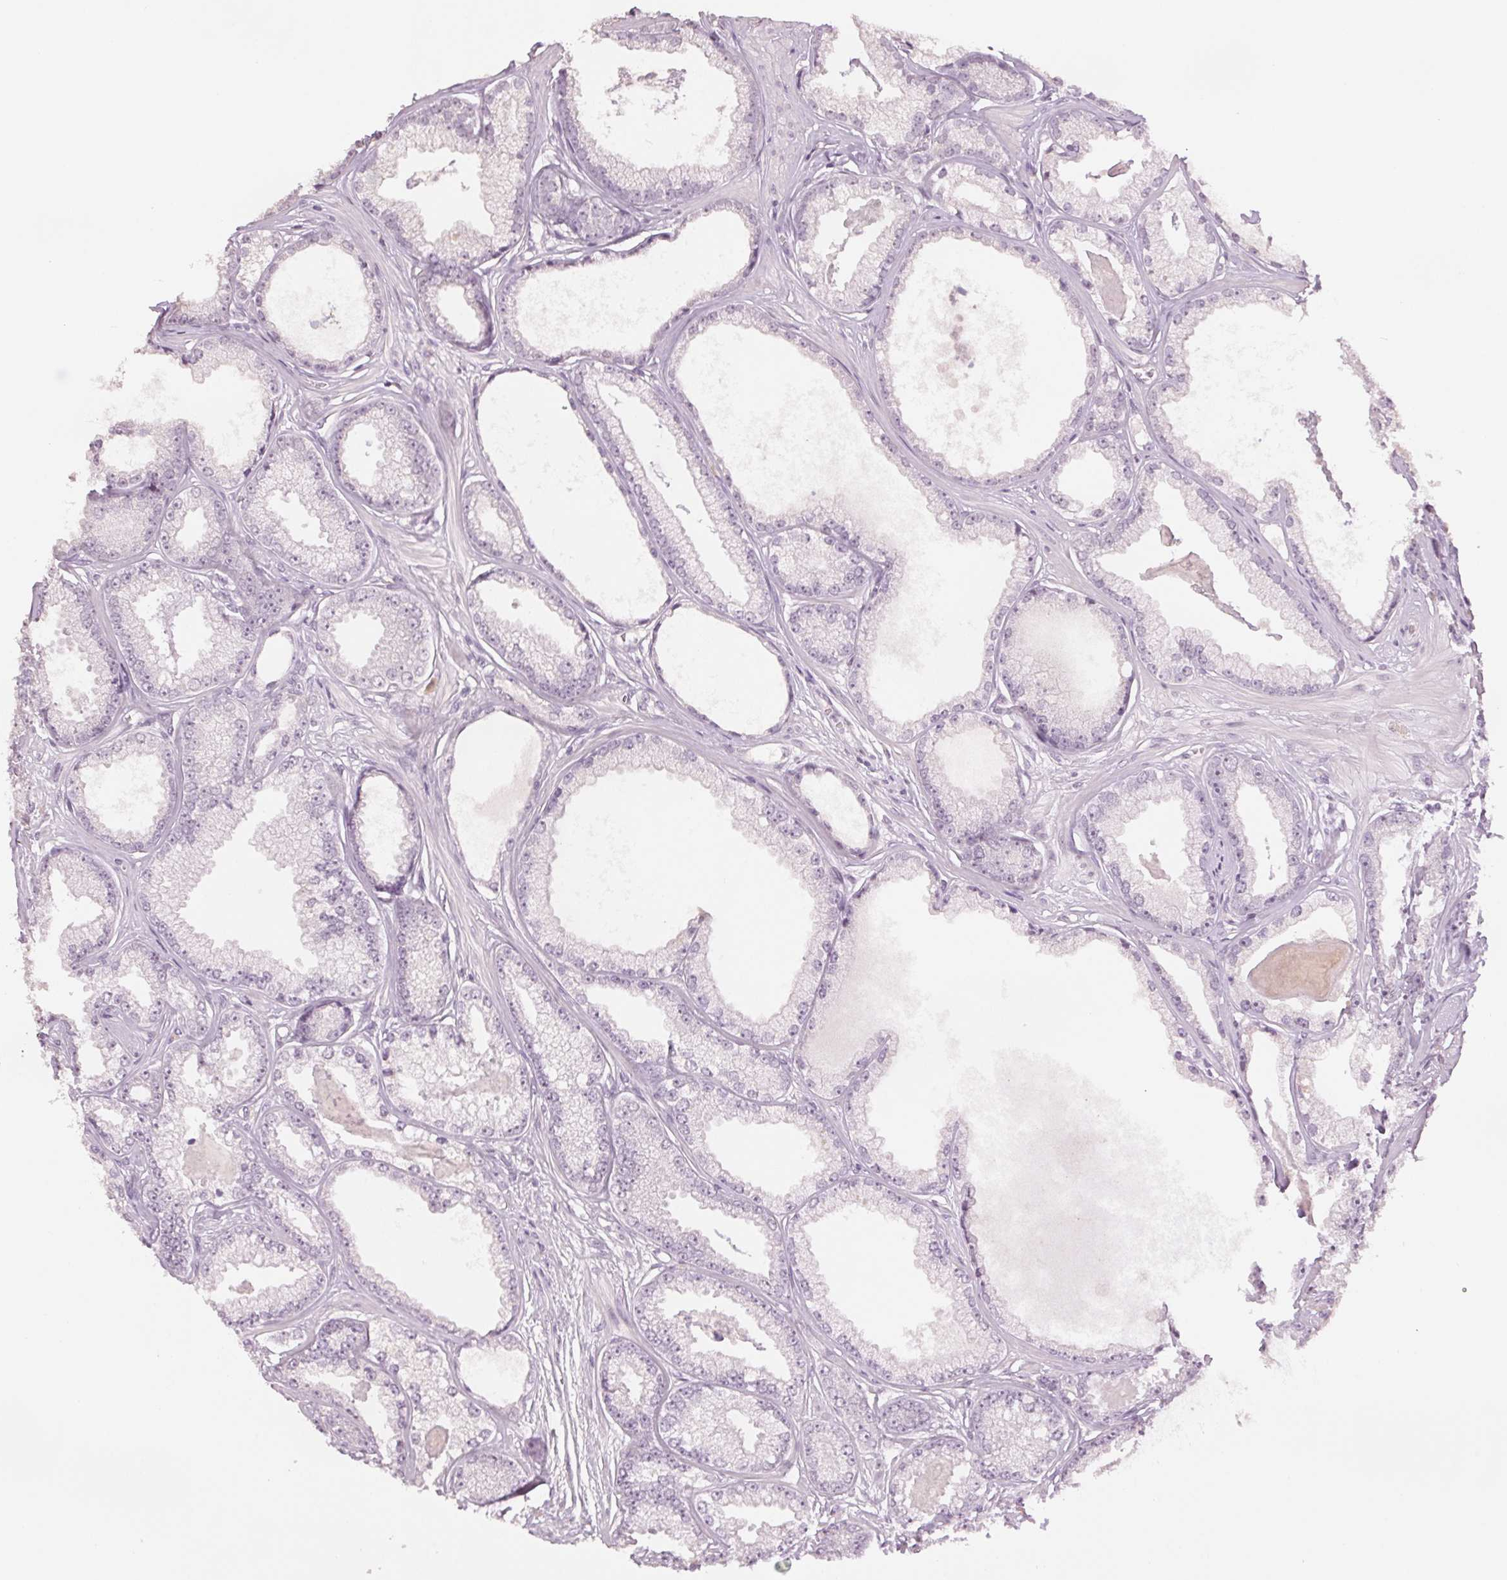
{"staining": {"intensity": "negative", "quantity": "none", "location": "none"}, "tissue": "prostate cancer", "cell_type": "Tumor cells", "image_type": "cancer", "snomed": [{"axis": "morphology", "description": "Adenocarcinoma, Low grade"}, {"axis": "topography", "description": "Prostate"}], "caption": "The micrograph exhibits no staining of tumor cells in prostate cancer (adenocarcinoma (low-grade)).", "gene": "SCGN", "patient": {"sex": "male", "age": 64}}